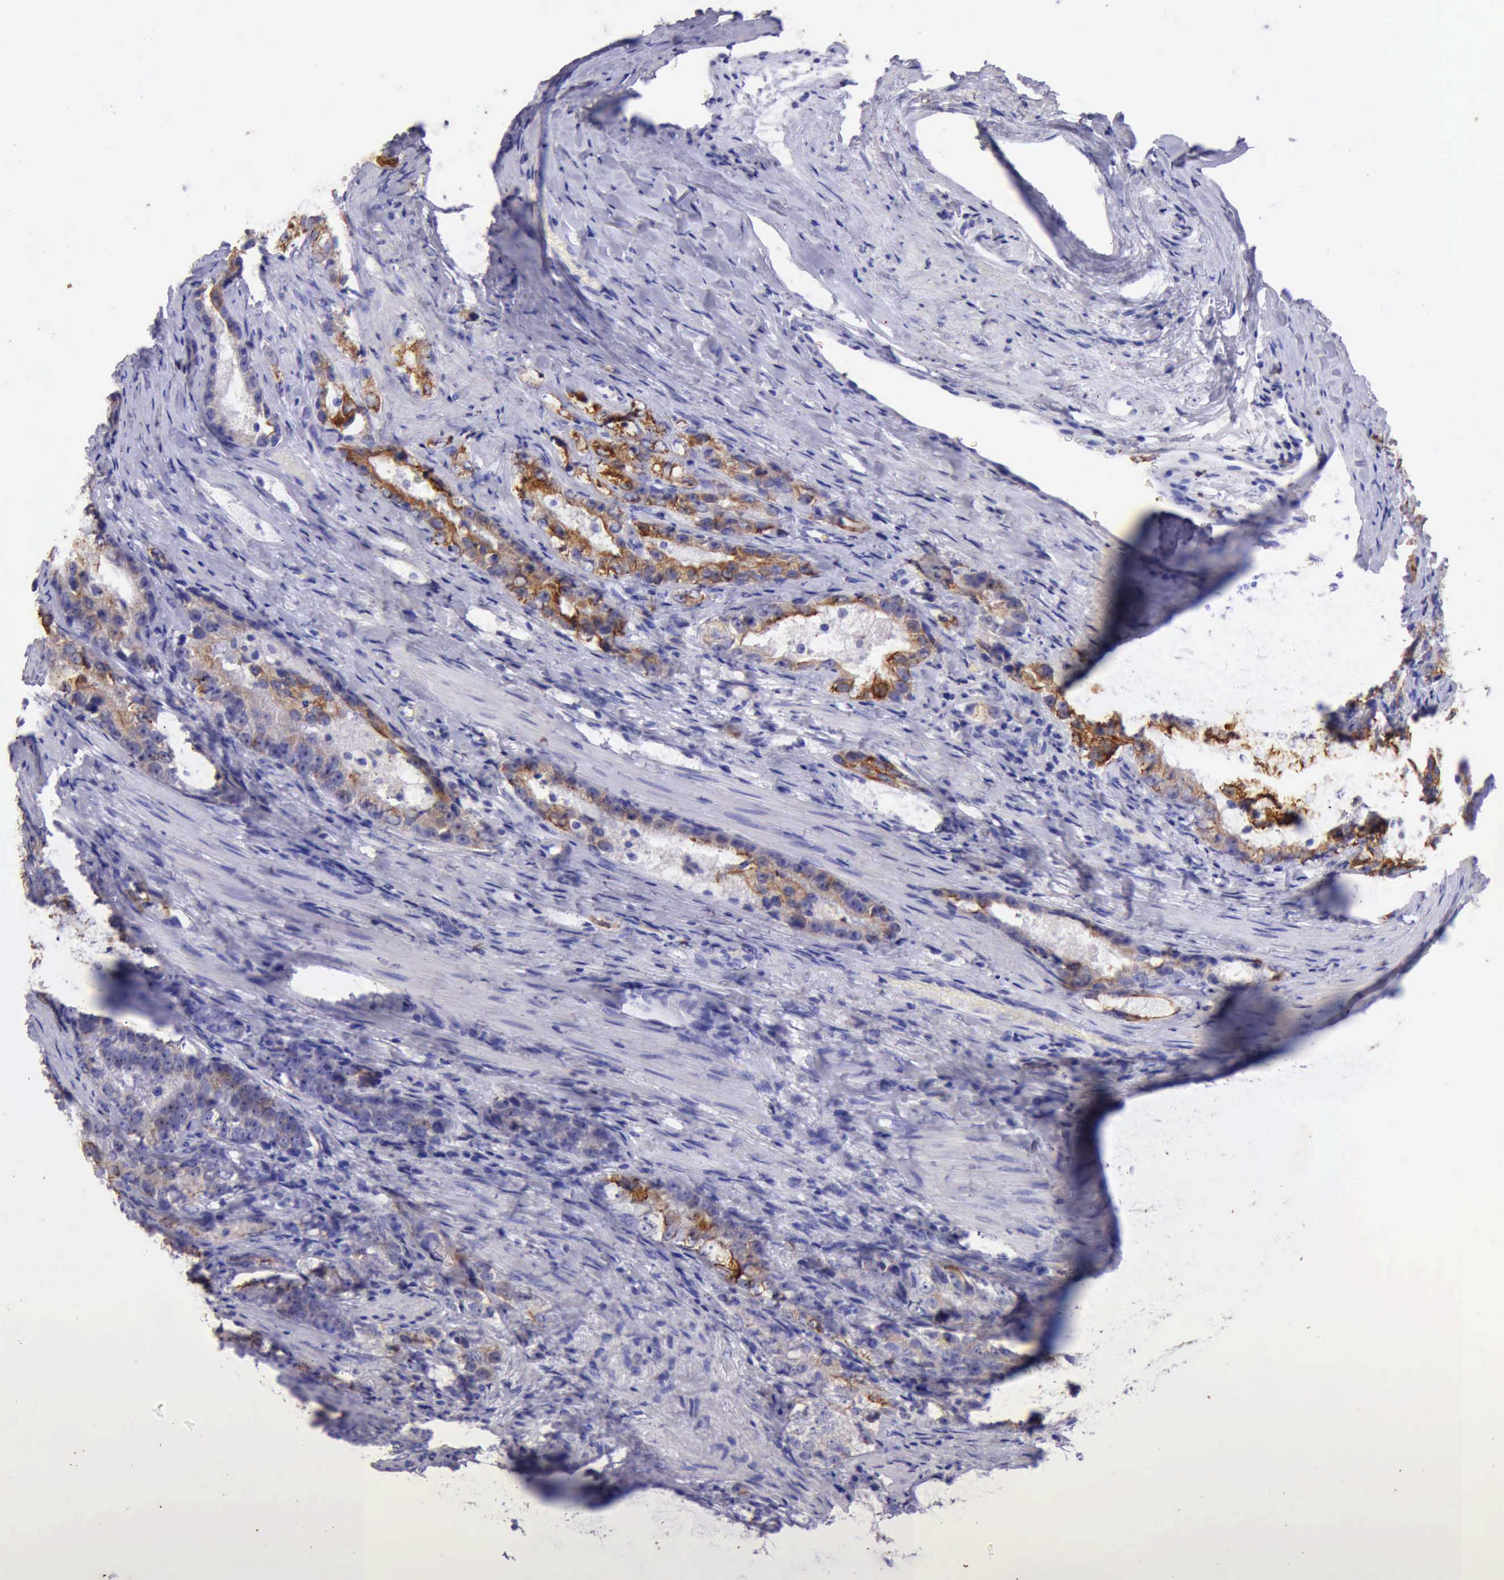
{"staining": {"intensity": "strong", "quantity": "<25%", "location": "cytoplasmic/membranous"}, "tissue": "prostate cancer", "cell_type": "Tumor cells", "image_type": "cancer", "snomed": [{"axis": "morphology", "description": "Adenocarcinoma, High grade"}, {"axis": "topography", "description": "Prostate"}], "caption": "High-power microscopy captured an IHC histopathology image of prostate adenocarcinoma (high-grade), revealing strong cytoplasmic/membranous positivity in about <25% of tumor cells.", "gene": "KRT8", "patient": {"sex": "male", "age": 63}}